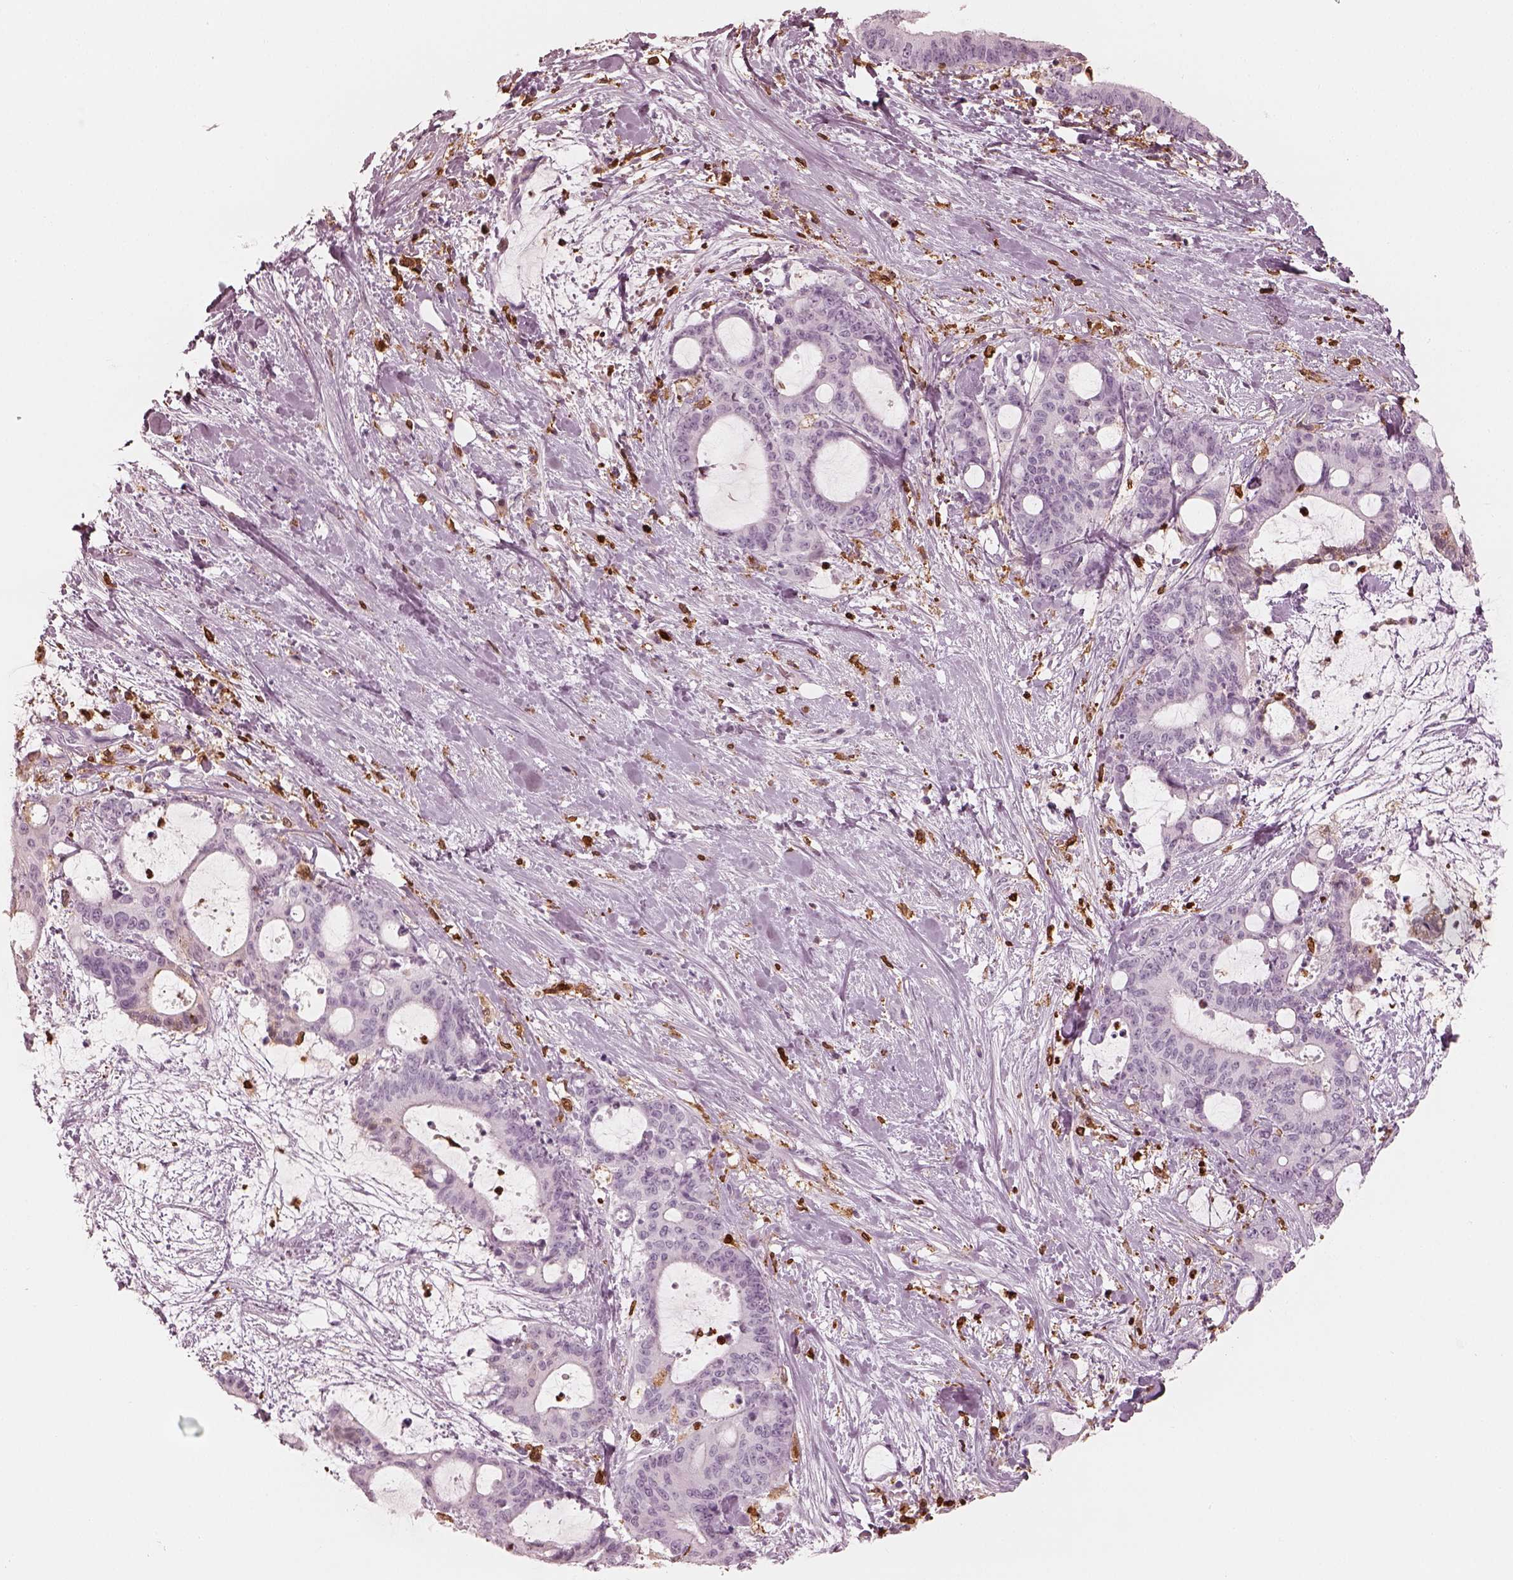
{"staining": {"intensity": "negative", "quantity": "none", "location": "none"}, "tissue": "liver cancer", "cell_type": "Tumor cells", "image_type": "cancer", "snomed": [{"axis": "morphology", "description": "Cholangiocarcinoma"}, {"axis": "topography", "description": "Liver"}], "caption": "Liver cholangiocarcinoma was stained to show a protein in brown. There is no significant positivity in tumor cells.", "gene": "ALOX5", "patient": {"sex": "female", "age": 73}}